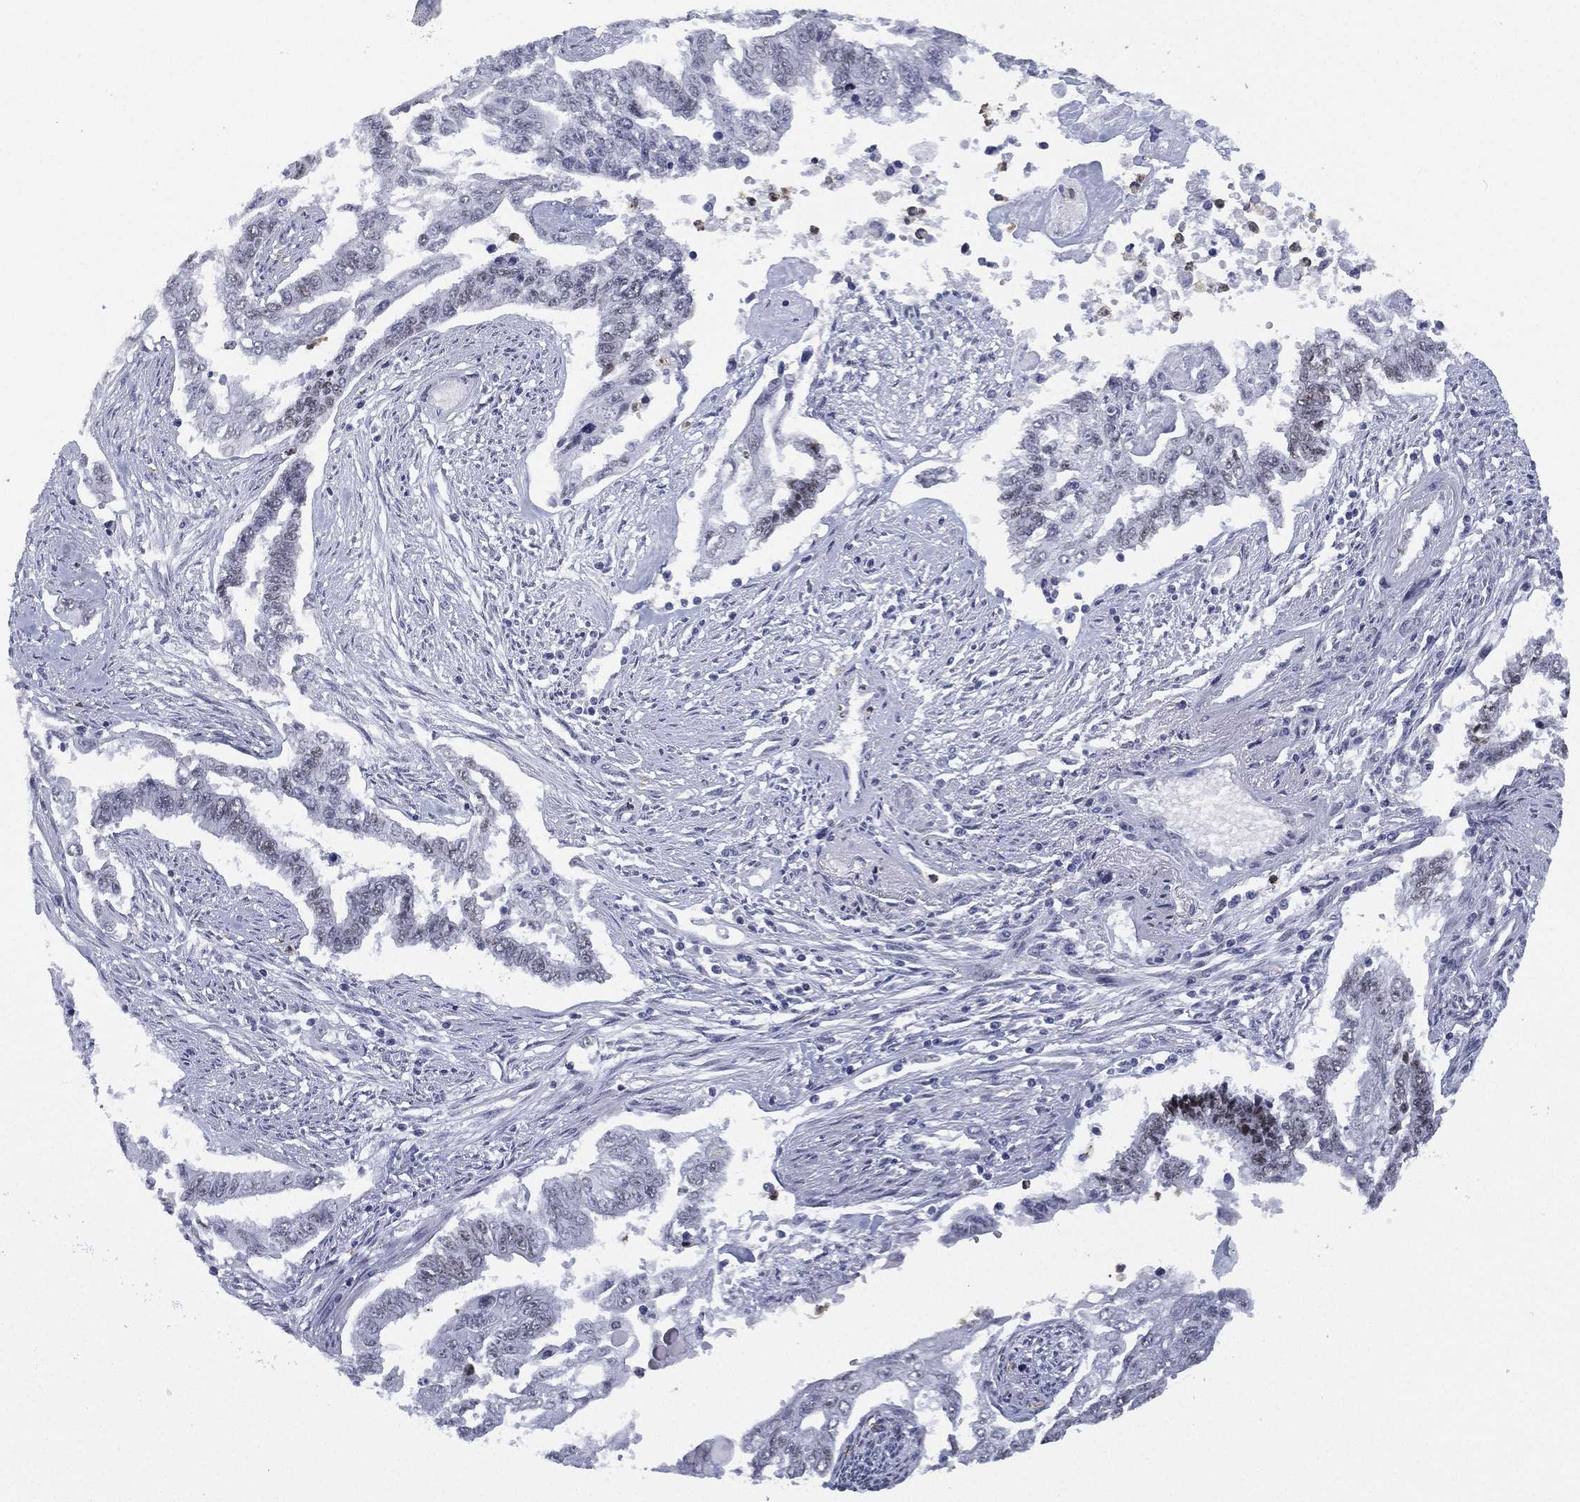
{"staining": {"intensity": "negative", "quantity": "none", "location": "none"}, "tissue": "endometrial cancer", "cell_type": "Tumor cells", "image_type": "cancer", "snomed": [{"axis": "morphology", "description": "Adenocarcinoma, NOS"}, {"axis": "topography", "description": "Uterus"}], "caption": "Endometrial cancer (adenocarcinoma) stained for a protein using IHC exhibits no positivity tumor cells.", "gene": "ZNF711", "patient": {"sex": "female", "age": 59}}